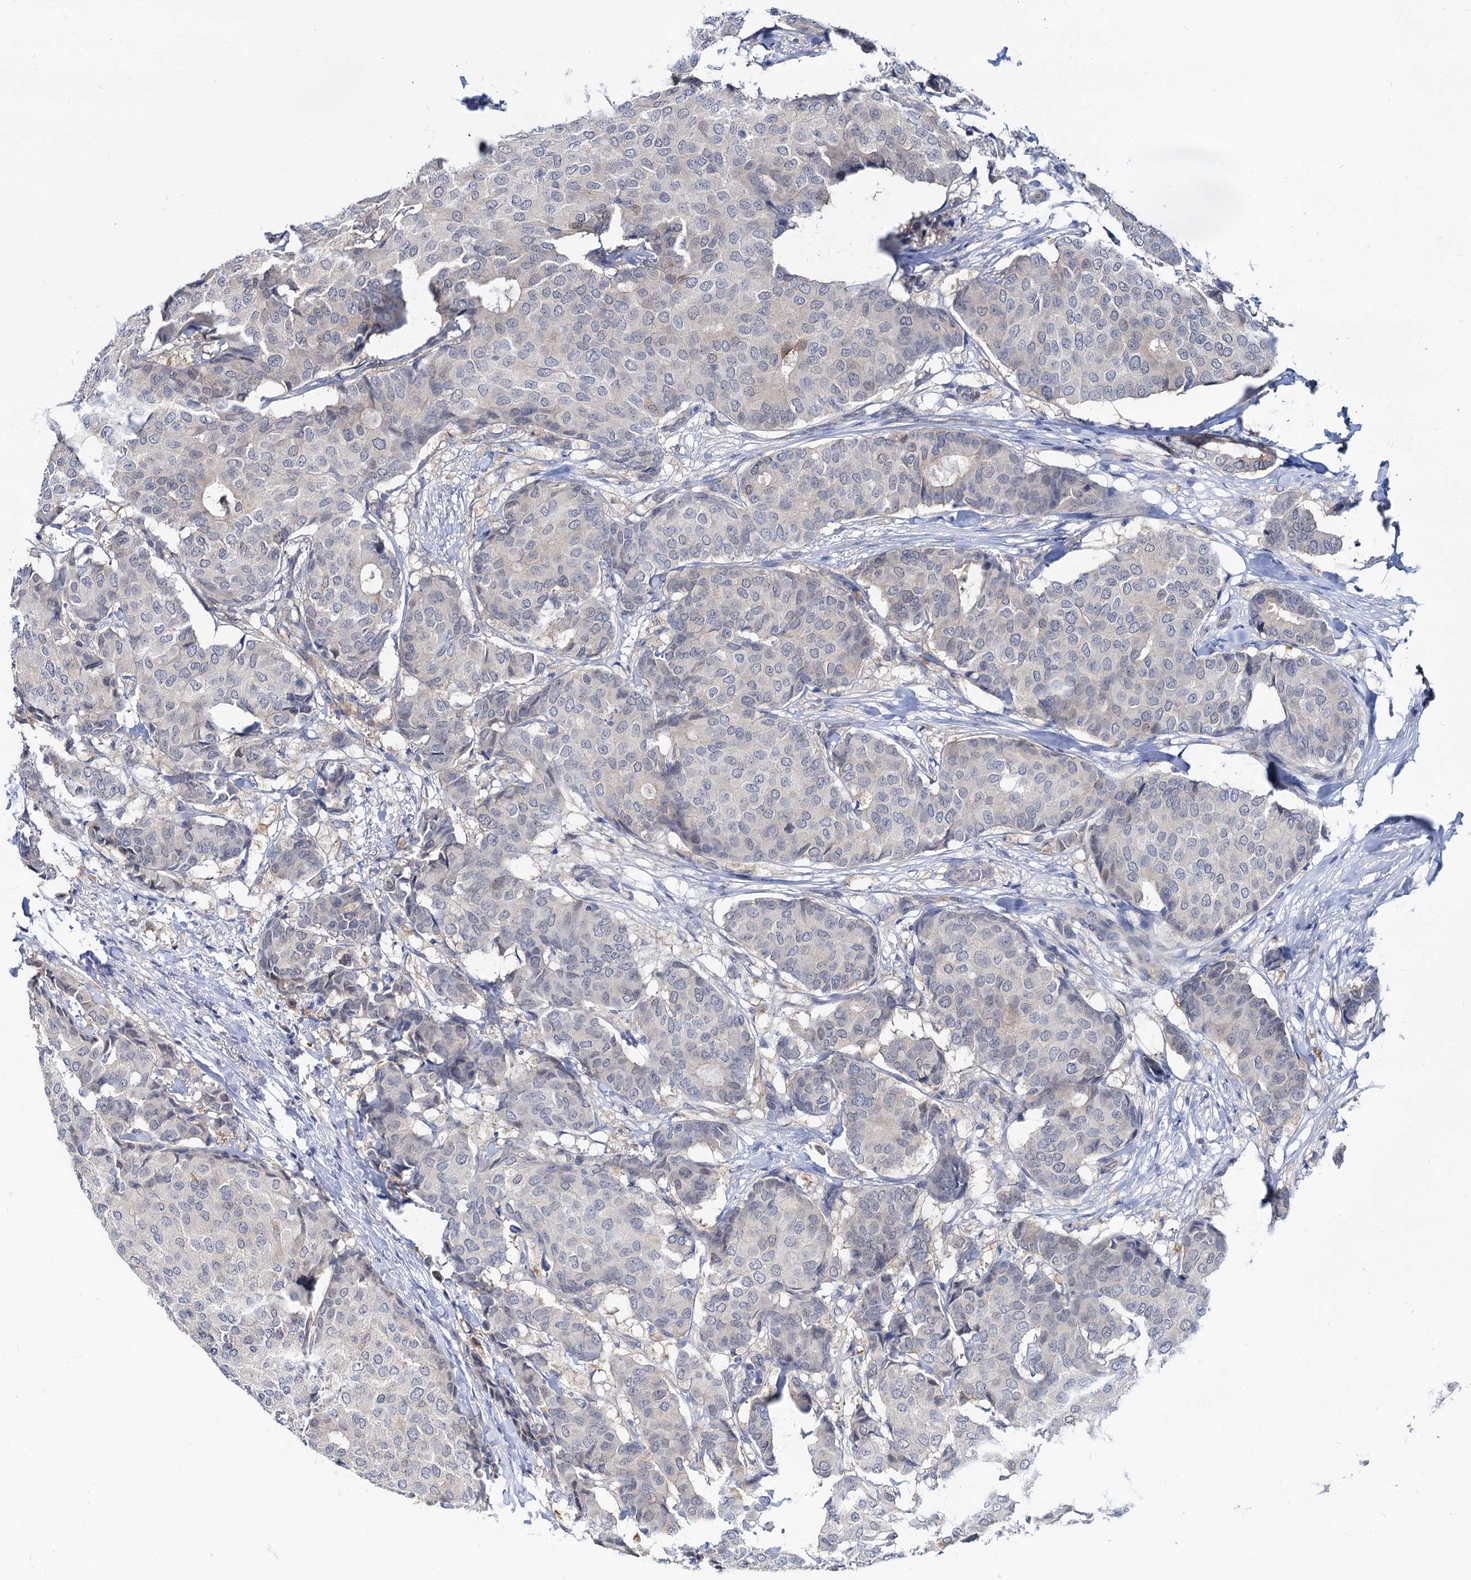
{"staining": {"intensity": "negative", "quantity": "none", "location": "none"}, "tissue": "breast cancer", "cell_type": "Tumor cells", "image_type": "cancer", "snomed": [{"axis": "morphology", "description": "Duct carcinoma"}, {"axis": "topography", "description": "Breast"}], "caption": "Immunohistochemical staining of breast infiltrating ductal carcinoma displays no significant expression in tumor cells.", "gene": "SNX15", "patient": {"sex": "female", "age": 75}}